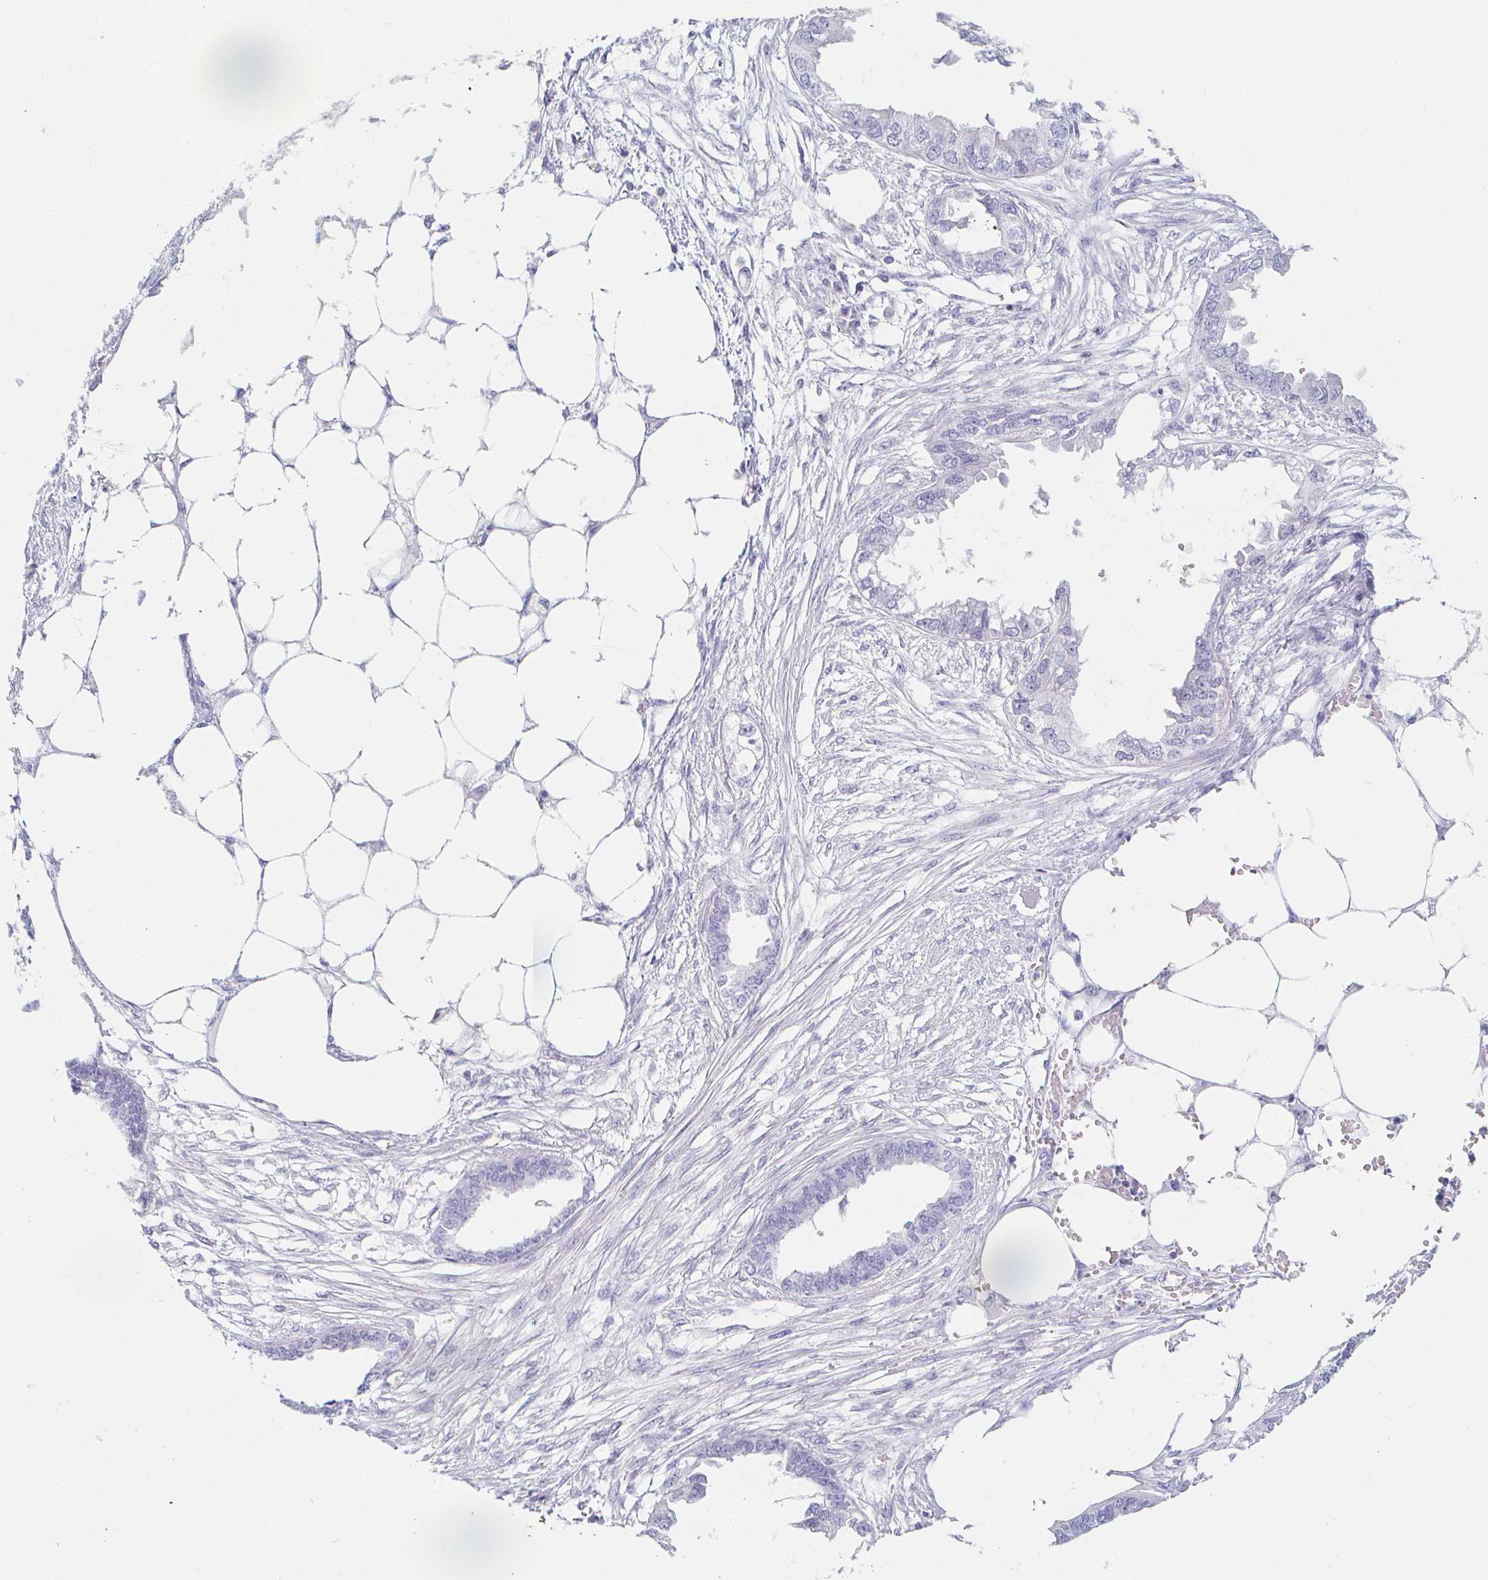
{"staining": {"intensity": "negative", "quantity": "none", "location": "none"}, "tissue": "endometrial cancer", "cell_type": "Tumor cells", "image_type": "cancer", "snomed": [{"axis": "morphology", "description": "Adenocarcinoma, NOS"}, {"axis": "morphology", "description": "Adenocarcinoma, metastatic, NOS"}, {"axis": "topography", "description": "Adipose tissue"}, {"axis": "topography", "description": "Endometrium"}], "caption": "An IHC image of endometrial adenocarcinoma is shown. There is no staining in tumor cells of endometrial adenocarcinoma.", "gene": "TEX44", "patient": {"sex": "female", "age": 67}}